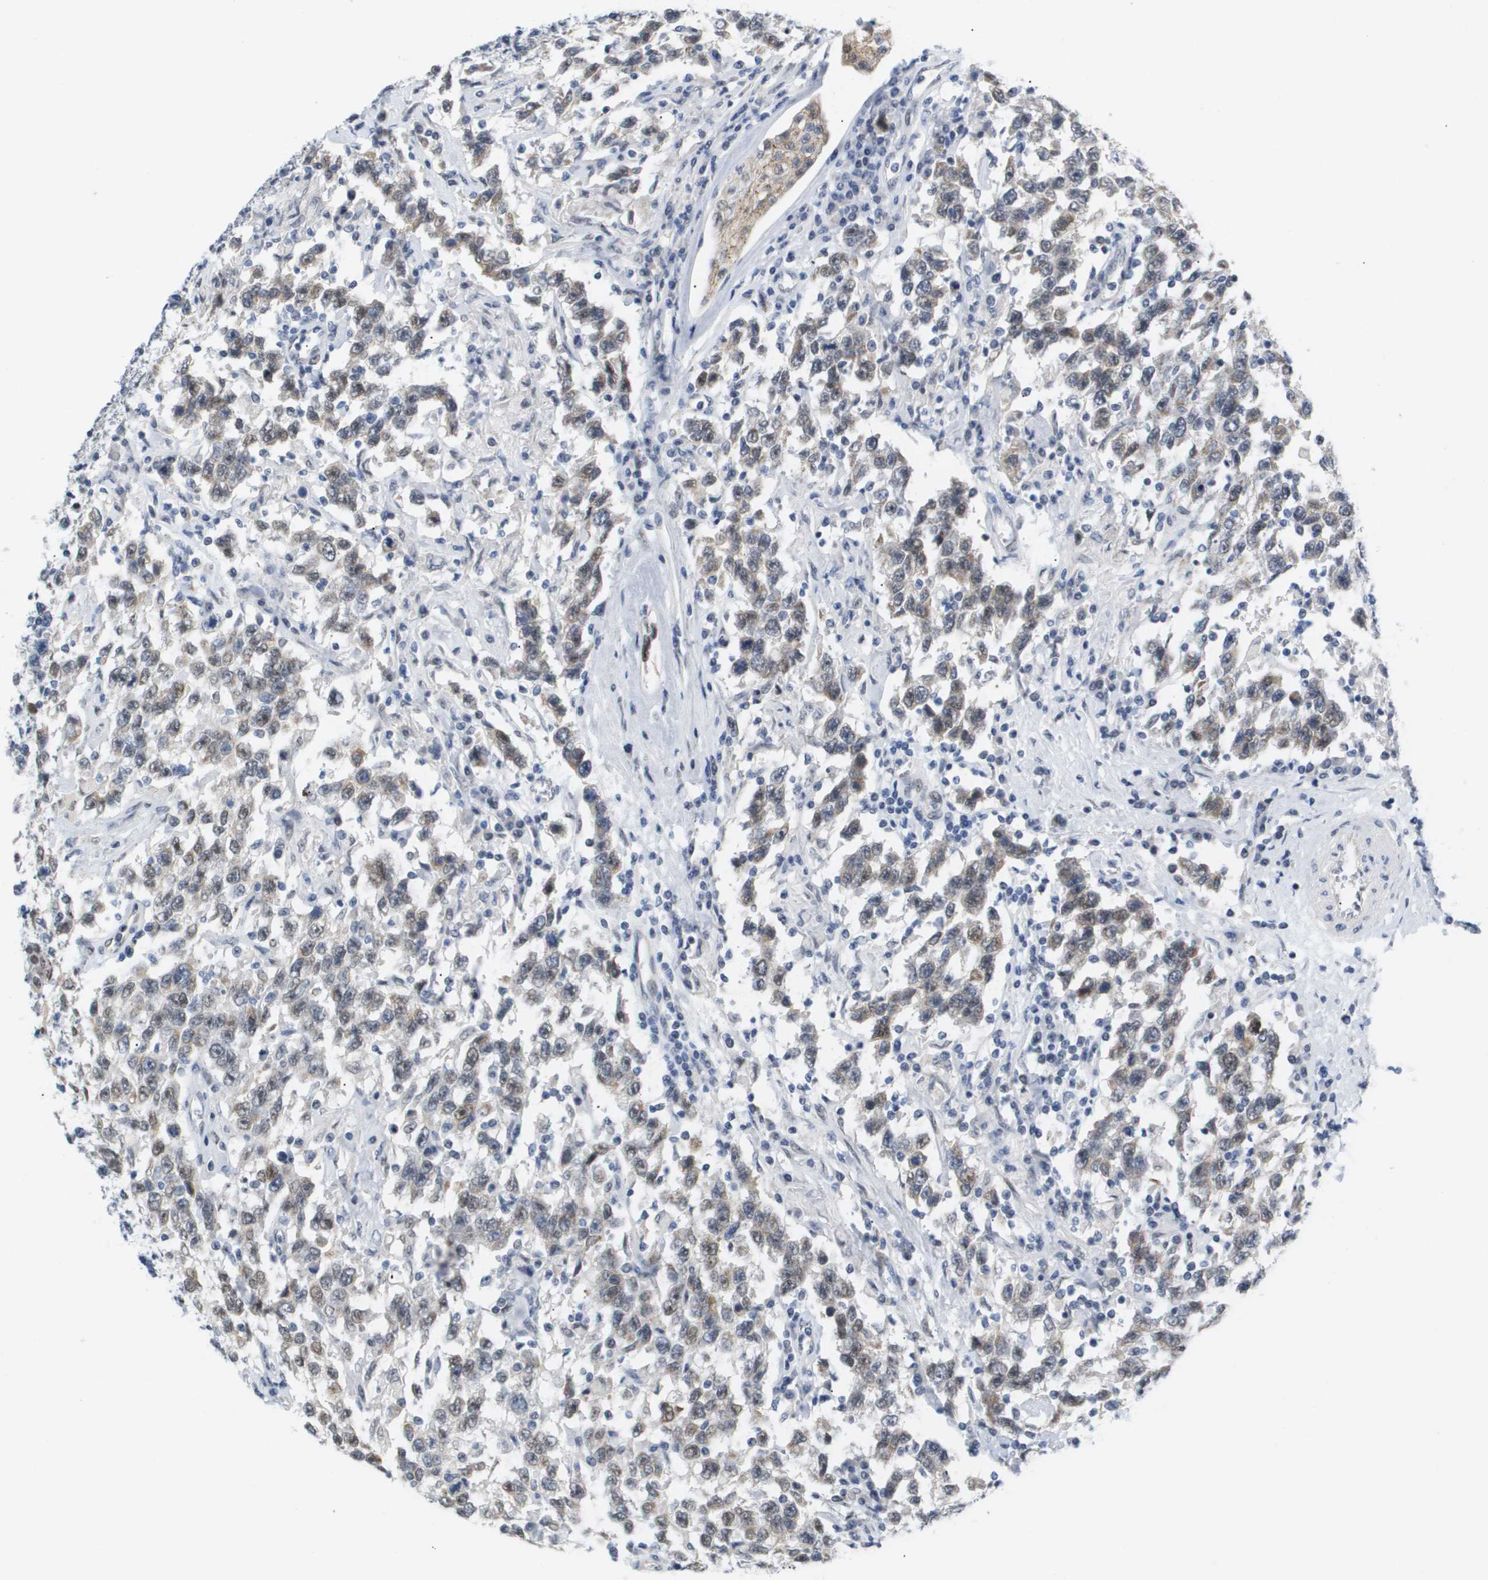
{"staining": {"intensity": "weak", "quantity": "25%-75%", "location": "nuclear"}, "tissue": "testis cancer", "cell_type": "Tumor cells", "image_type": "cancer", "snomed": [{"axis": "morphology", "description": "Seminoma, NOS"}, {"axis": "topography", "description": "Testis"}], "caption": "Immunohistochemical staining of testis cancer displays low levels of weak nuclear protein positivity in approximately 25%-75% of tumor cells.", "gene": "PPARD", "patient": {"sex": "male", "age": 41}}